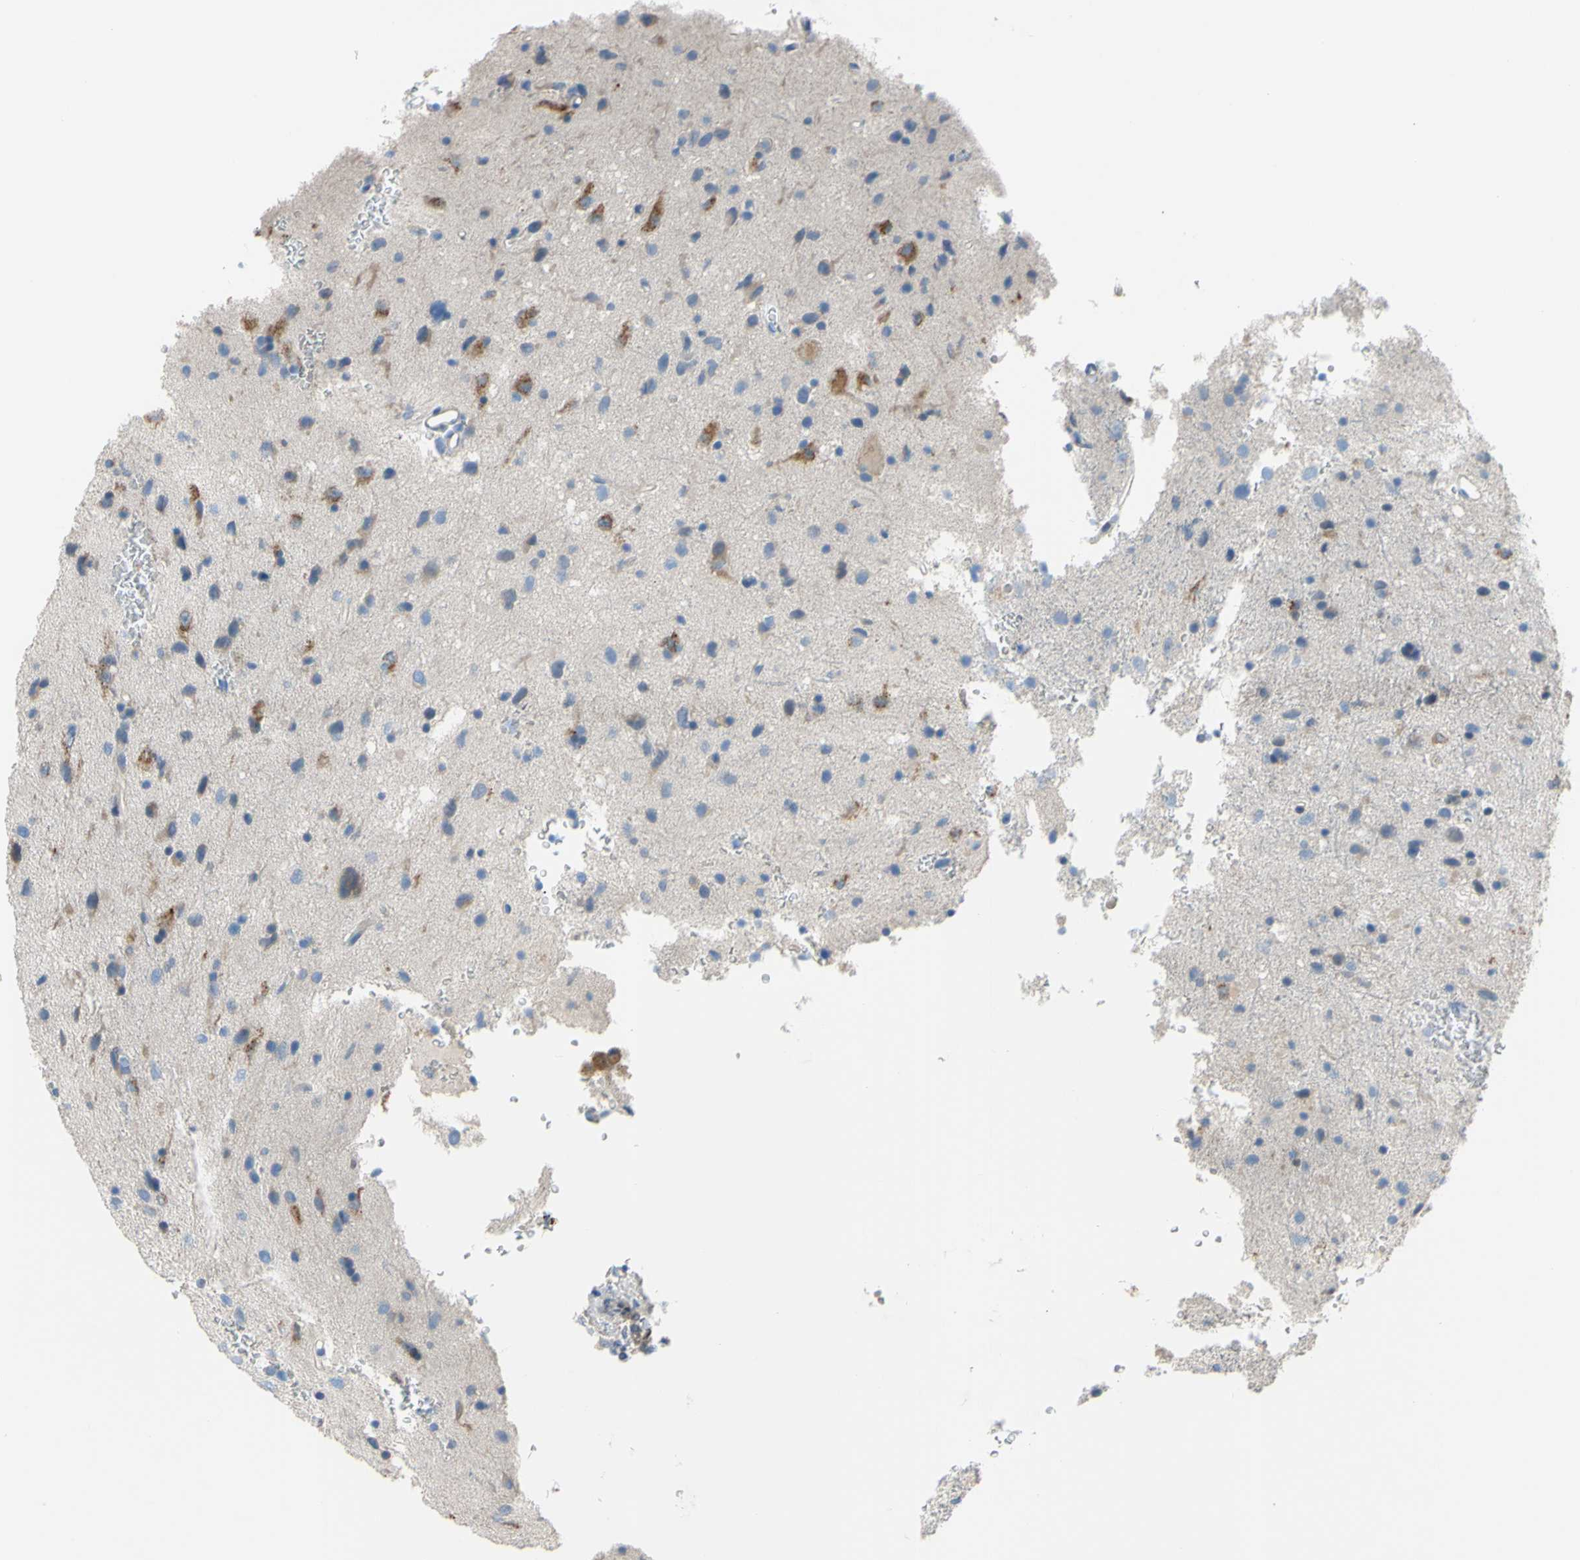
{"staining": {"intensity": "weak", "quantity": "<25%", "location": "cytoplasmic/membranous"}, "tissue": "glioma", "cell_type": "Tumor cells", "image_type": "cancer", "snomed": [{"axis": "morphology", "description": "Glioma, malignant, Low grade"}, {"axis": "topography", "description": "Brain"}], "caption": "A micrograph of glioma stained for a protein exhibits no brown staining in tumor cells.", "gene": "TMEM59L", "patient": {"sex": "male", "age": 77}}